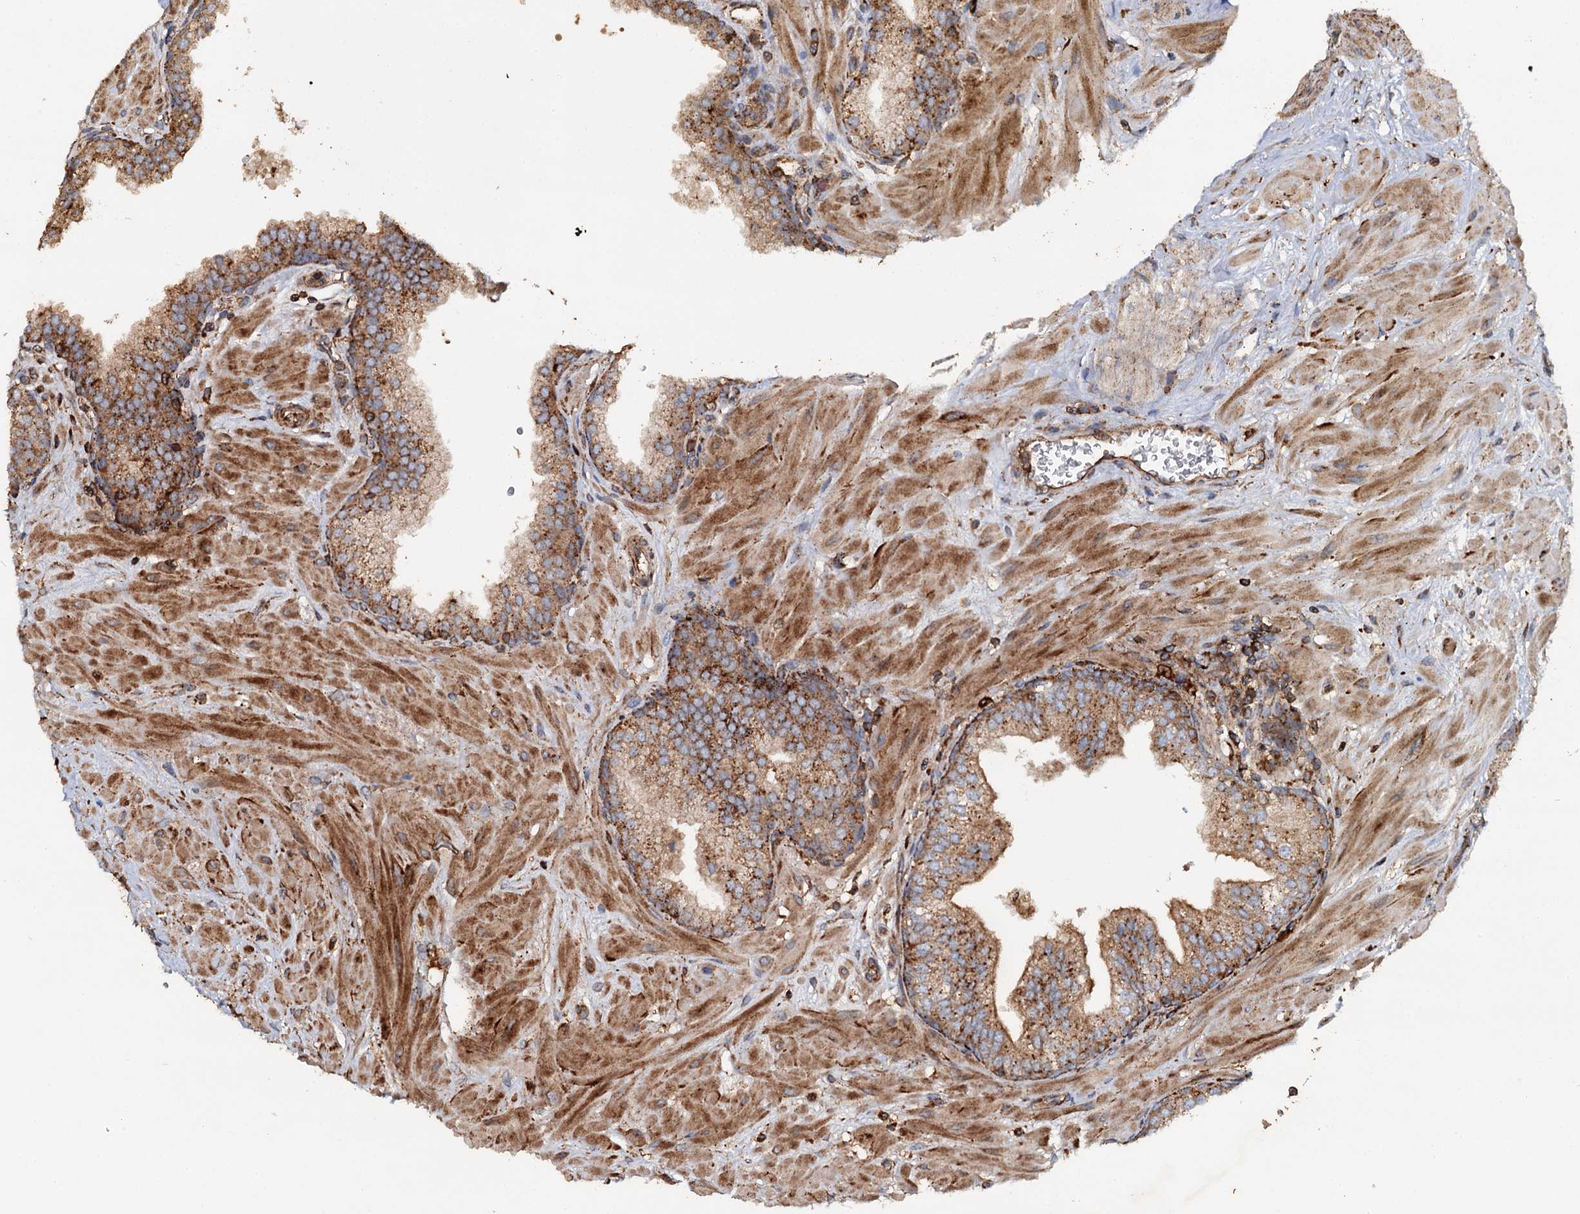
{"staining": {"intensity": "strong", "quantity": ">75%", "location": "cytoplasmic/membranous"}, "tissue": "prostate", "cell_type": "Glandular cells", "image_type": "normal", "snomed": [{"axis": "morphology", "description": "Normal tissue, NOS"}, {"axis": "topography", "description": "Prostate"}], "caption": "A brown stain shows strong cytoplasmic/membranous positivity of a protein in glandular cells of normal human prostate.", "gene": "WDR73", "patient": {"sex": "male", "age": 60}}